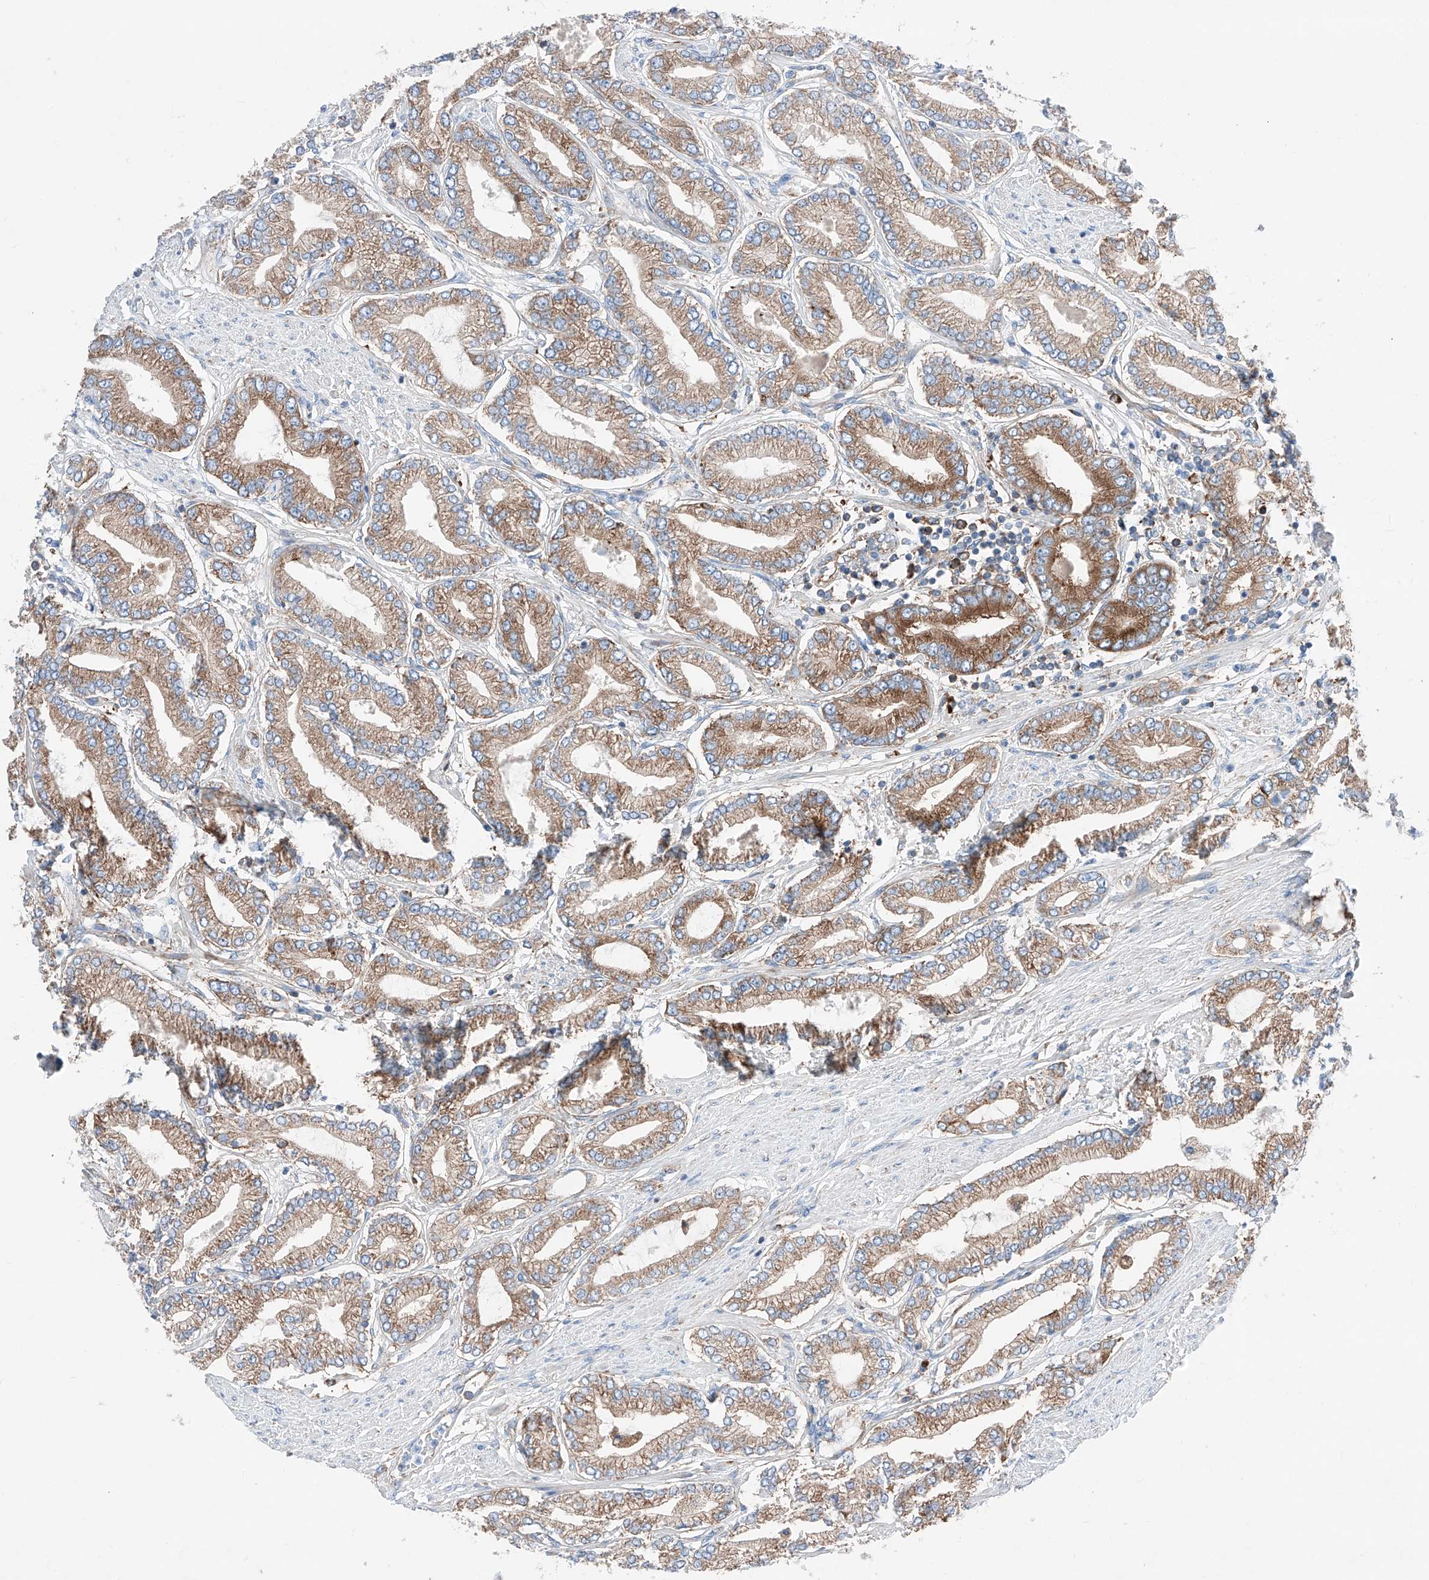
{"staining": {"intensity": "moderate", "quantity": ">75%", "location": "cytoplasmic/membranous"}, "tissue": "prostate cancer", "cell_type": "Tumor cells", "image_type": "cancer", "snomed": [{"axis": "morphology", "description": "Adenocarcinoma, Low grade"}, {"axis": "topography", "description": "Prostate"}], "caption": "Immunohistochemistry (IHC) photomicrograph of human adenocarcinoma (low-grade) (prostate) stained for a protein (brown), which exhibits medium levels of moderate cytoplasmic/membranous positivity in approximately >75% of tumor cells.", "gene": "CRELD1", "patient": {"sex": "male", "age": 63}}